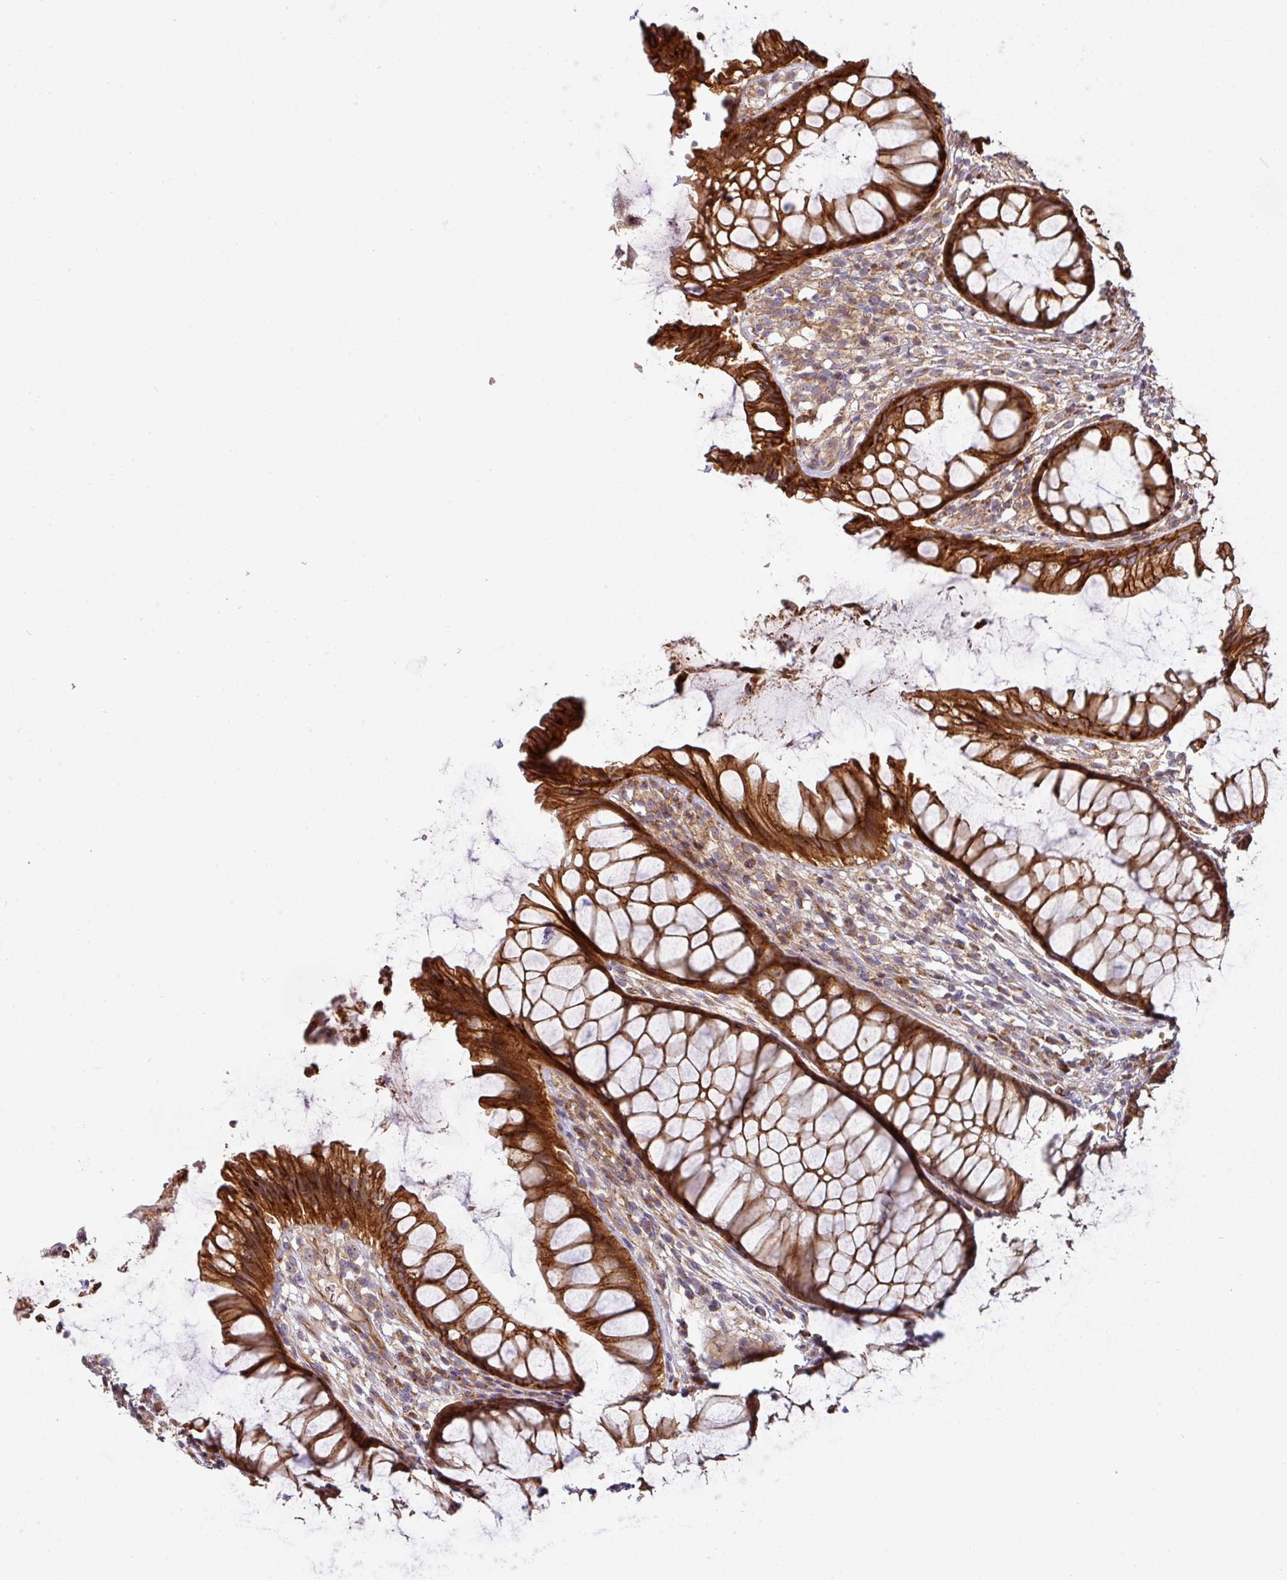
{"staining": {"intensity": "strong", "quantity": ">75%", "location": "cytoplasmic/membranous"}, "tissue": "rectum", "cell_type": "Glandular cells", "image_type": "normal", "snomed": [{"axis": "morphology", "description": "Normal tissue, NOS"}, {"axis": "topography", "description": "Smooth muscle"}, {"axis": "topography", "description": "Rectum"}], "caption": "IHC (DAB (3,3'-diaminobenzidine)) staining of benign human rectum shows strong cytoplasmic/membranous protein expression in approximately >75% of glandular cells. The staining was performed using DAB (3,3'-diaminobenzidine), with brown indicating positive protein expression. Nuclei are stained blue with hematoxylin.", "gene": "CASP2", "patient": {"sex": "male", "age": 53}}